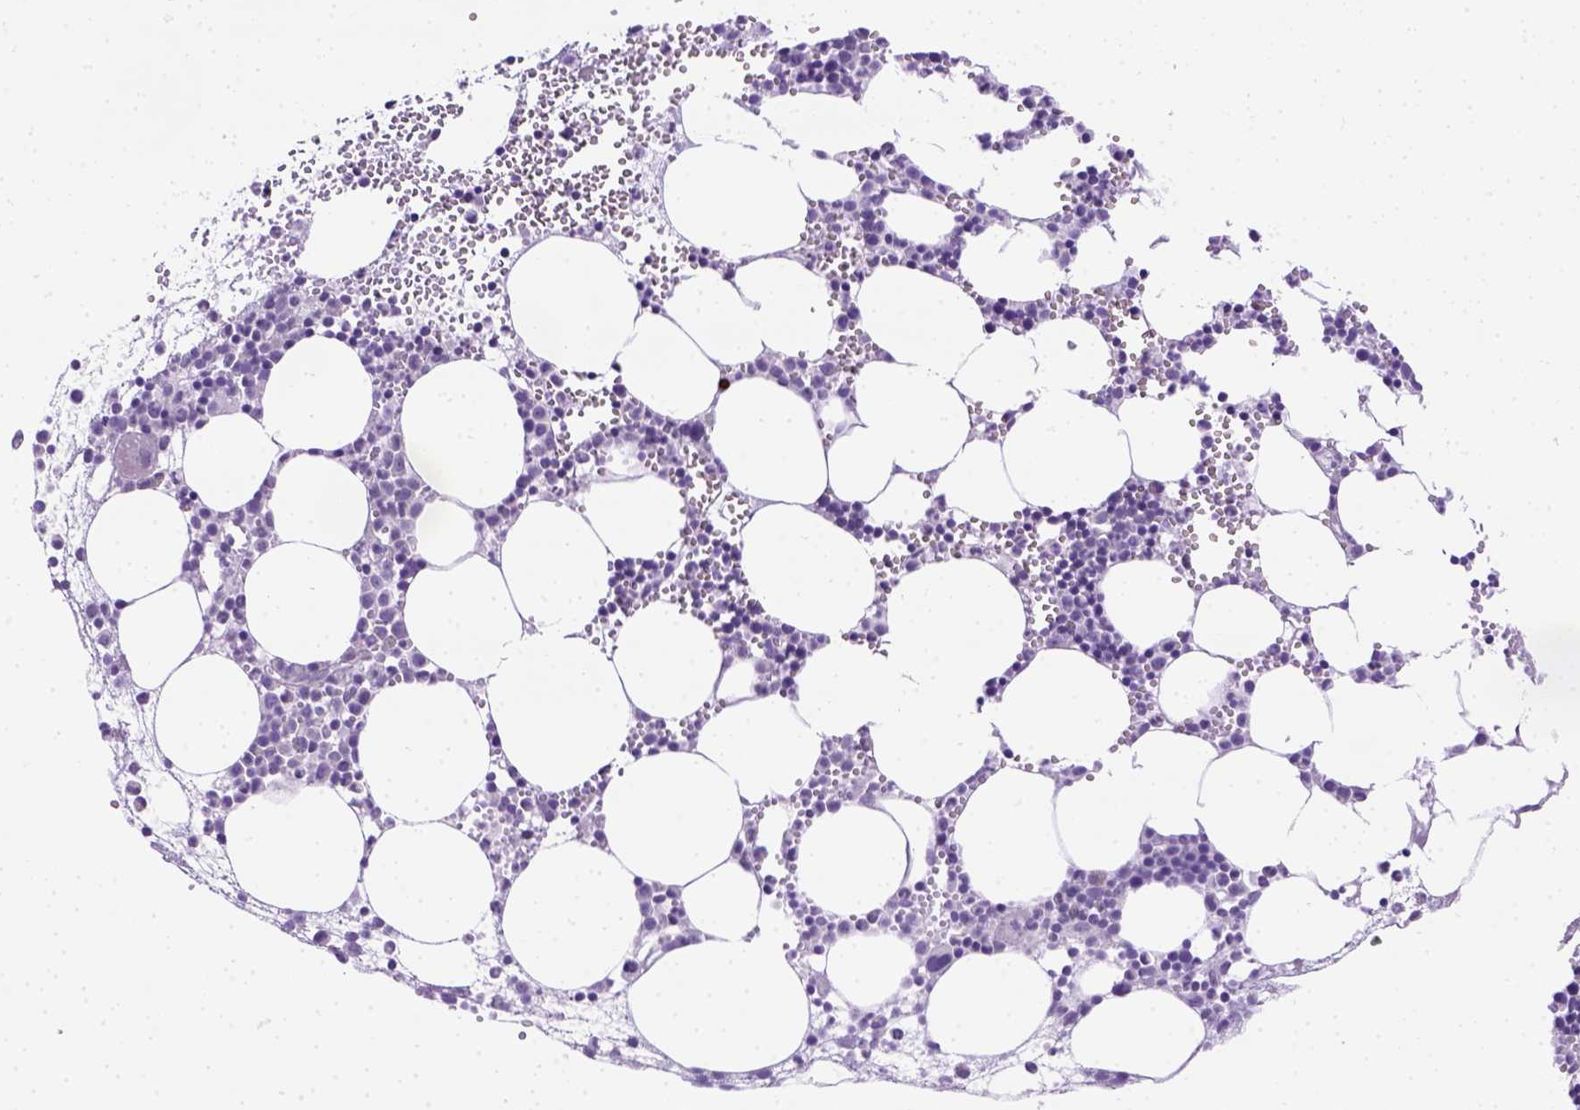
{"staining": {"intensity": "negative", "quantity": "none", "location": "none"}, "tissue": "bone marrow", "cell_type": "Hematopoietic cells", "image_type": "normal", "snomed": [{"axis": "morphology", "description": "Normal tissue, NOS"}, {"axis": "topography", "description": "Bone marrow"}], "caption": "High power microscopy photomicrograph of an IHC histopathology image of benign bone marrow, revealing no significant staining in hematopoietic cells.", "gene": "FAM184B", "patient": {"sex": "male", "age": 89}}